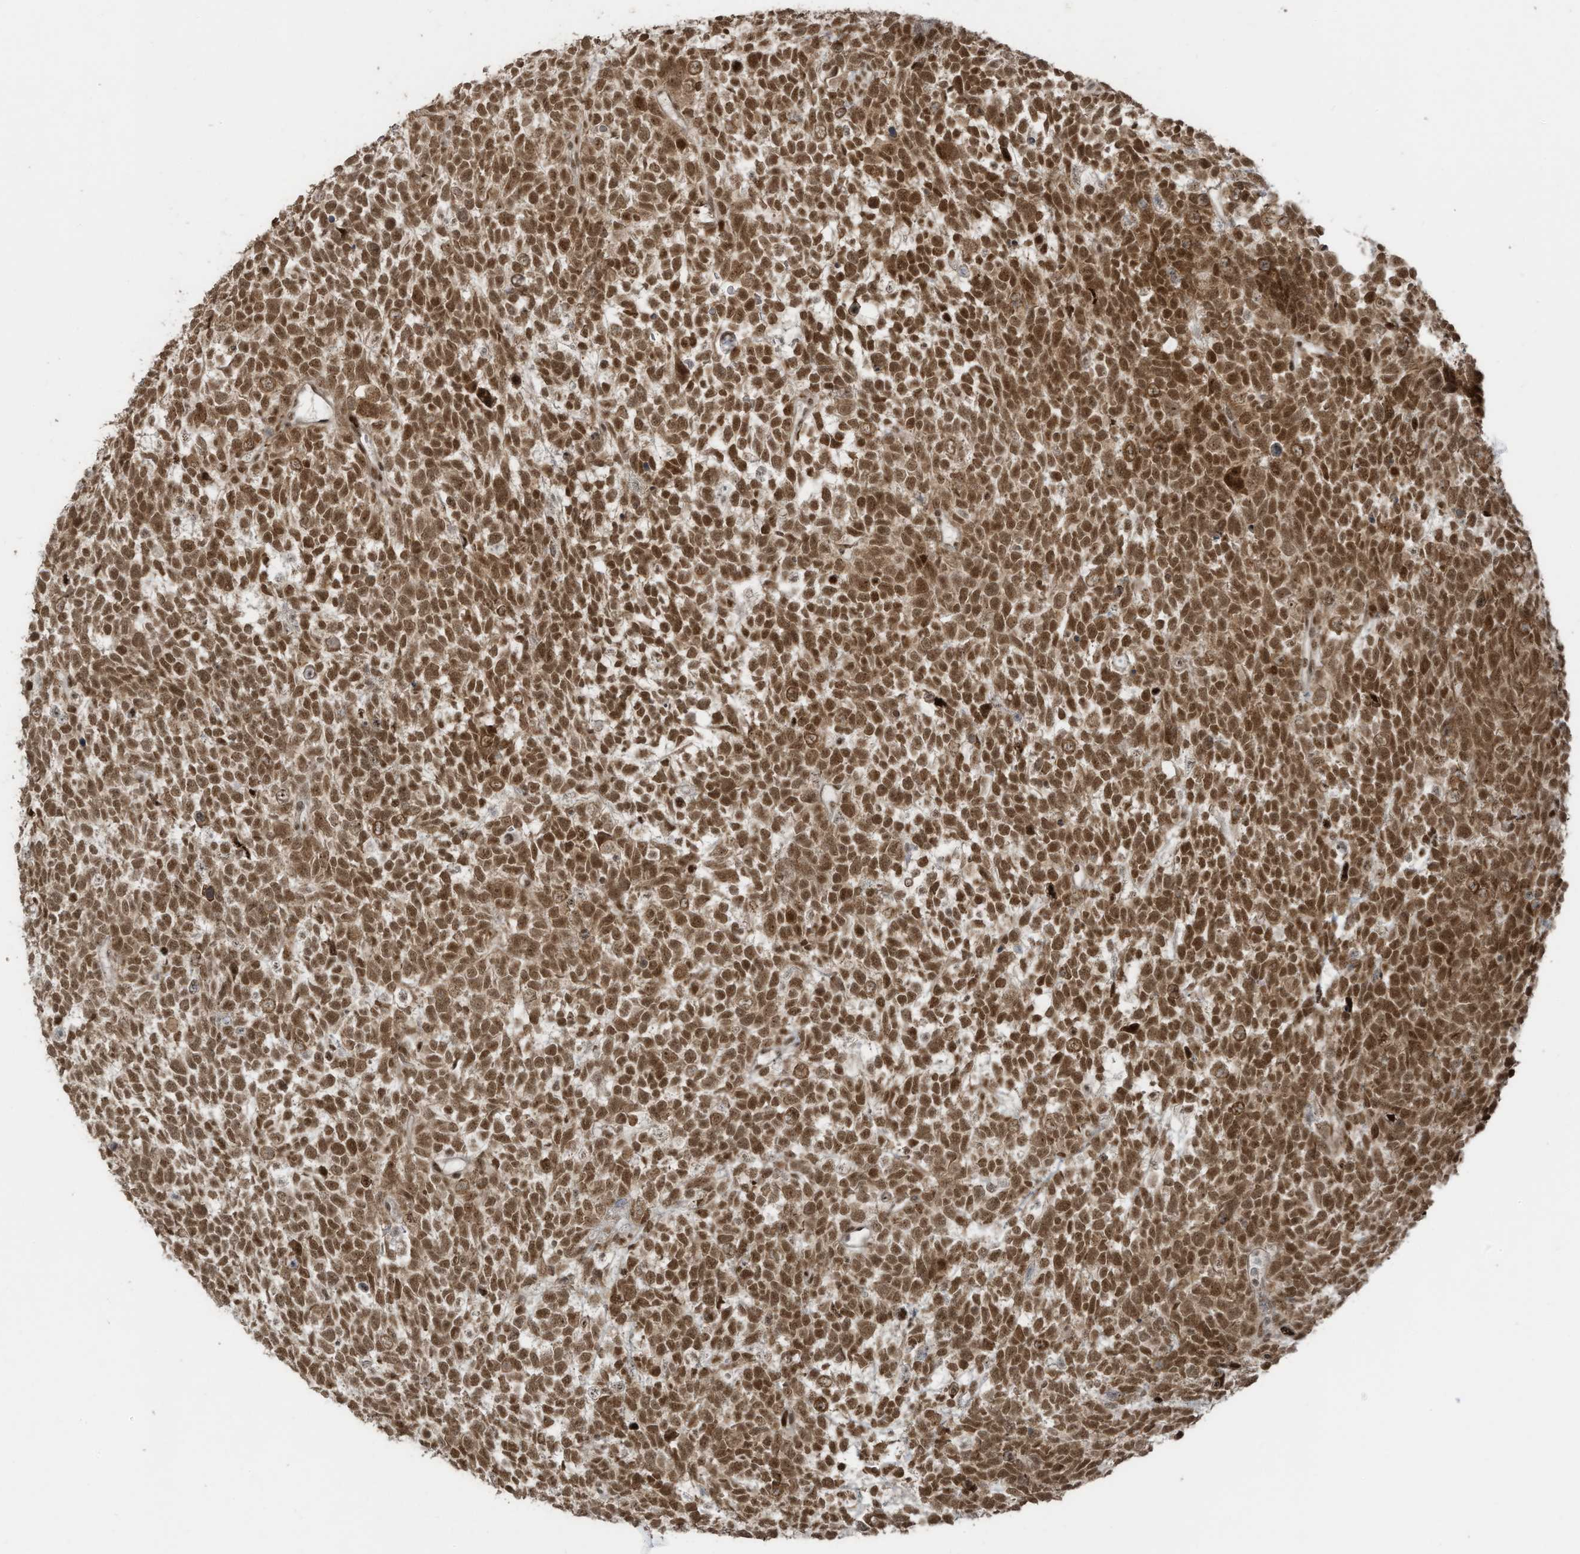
{"staining": {"intensity": "moderate", "quantity": ">75%", "location": "nuclear"}, "tissue": "urothelial cancer", "cell_type": "Tumor cells", "image_type": "cancer", "snomed": [{"axis": "morphology", "description": "Urothelial carcinoma, High grade"}, {"axis": "topography", "description": "Urinary bladder"}], "caption": "There is medium levels of moderate nuclear staining in tumor cells of urothelial cancer, as demonstrated by immunohistochemical staining (brown color).", "gene": "PCNP", "patient": {"sex": "female", "age": 82}}